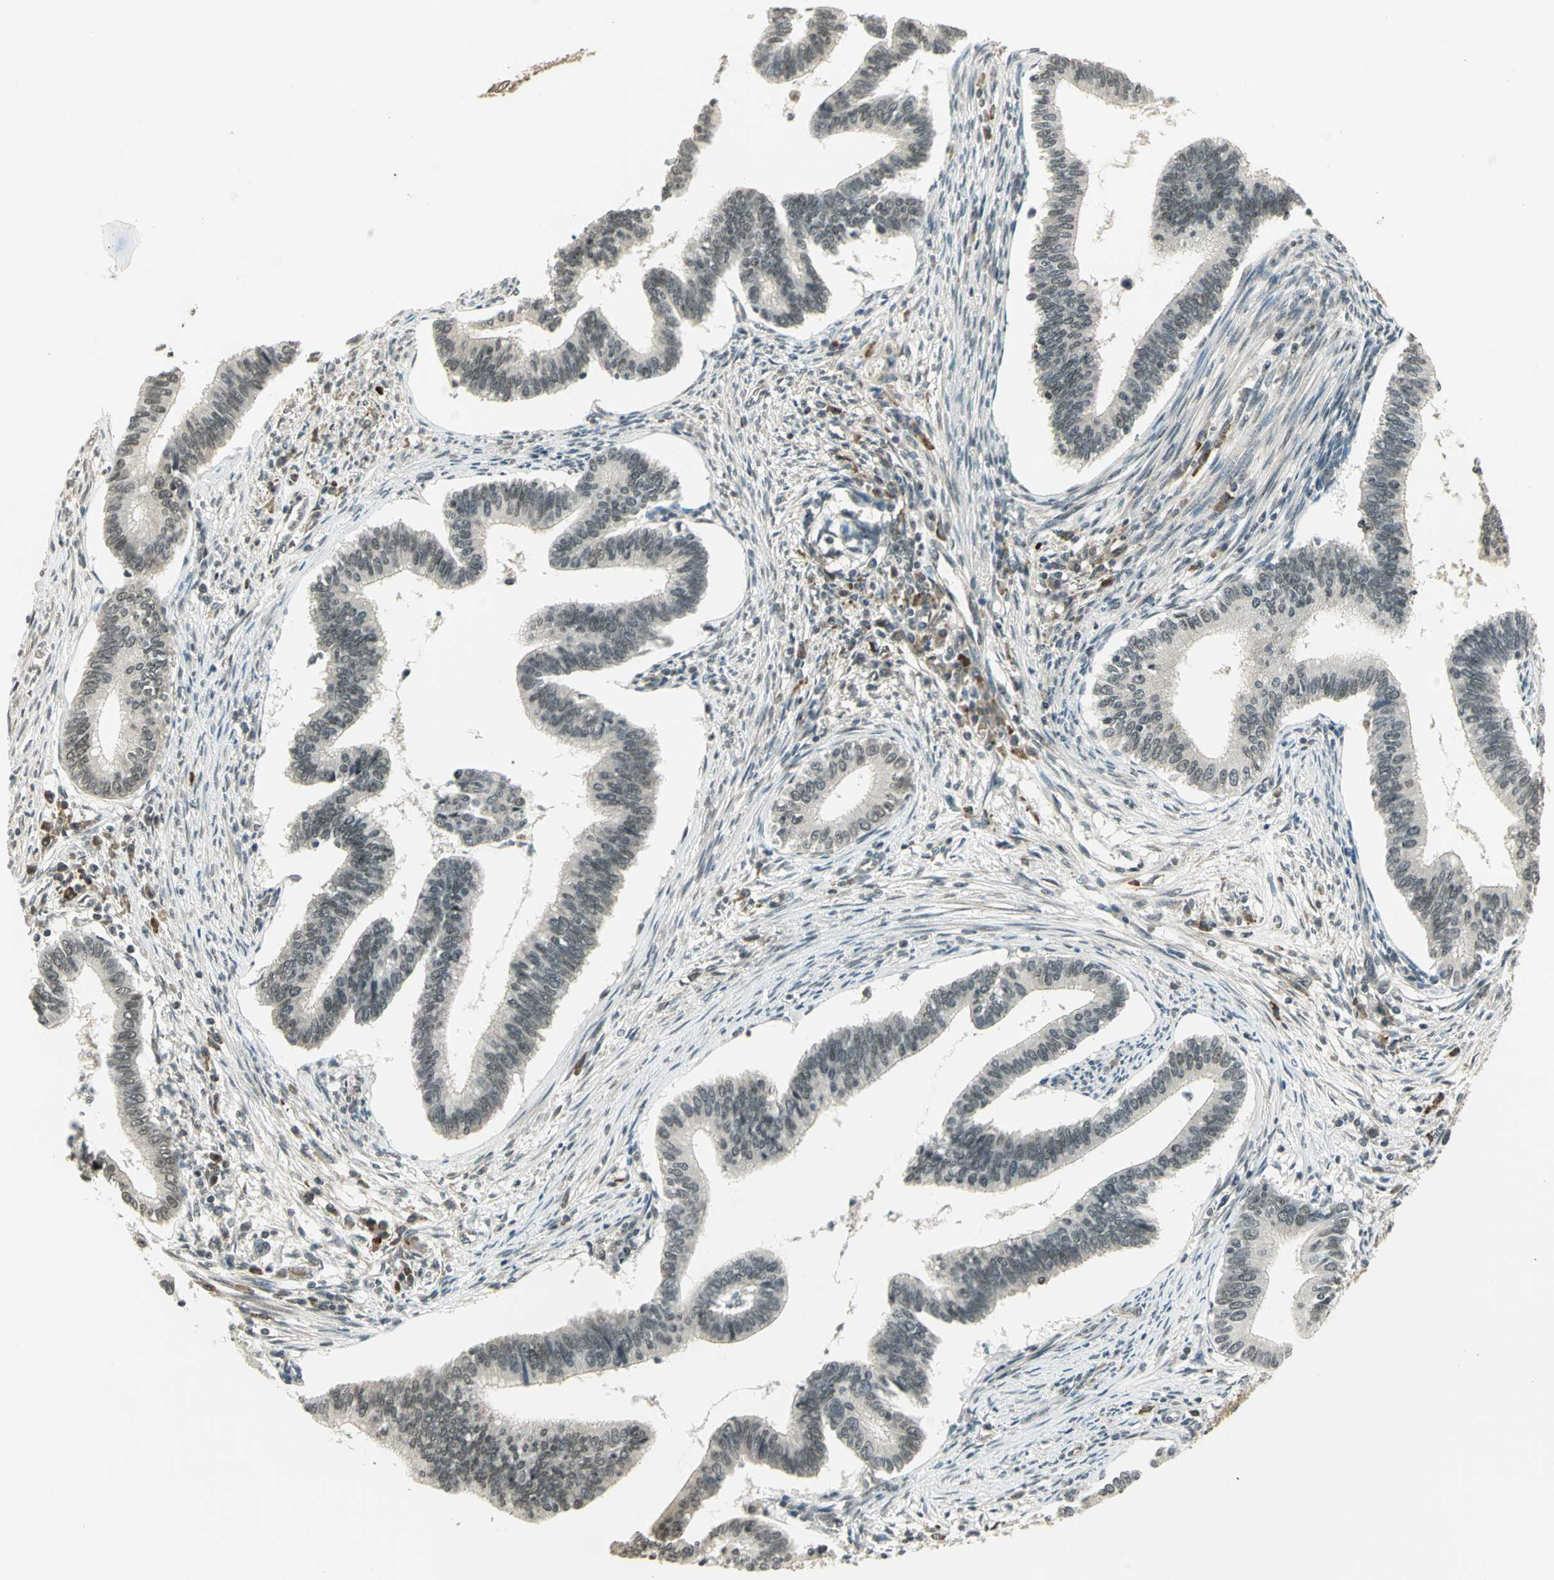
{"staining": {"intensity": "weak", "quantity": "25%-75%", "location": "nuclear"}, "tissue": "cervical cancer", "cell_type": "Tumor cells", "image_type": "cancer", "snomed": [{"axis": "morphology", "description": "Adenocarcinoma, NOS"}, {"axis": "topography", "description": "Cervix"}], "caption": "Protein staining of adenocarcinoma (cervical) tissue reveals weak nuclear expression in approximately 25%-75% of tumor cells.", "gene": "CDC34", "patient": {"sex": "female", "age": 36}}